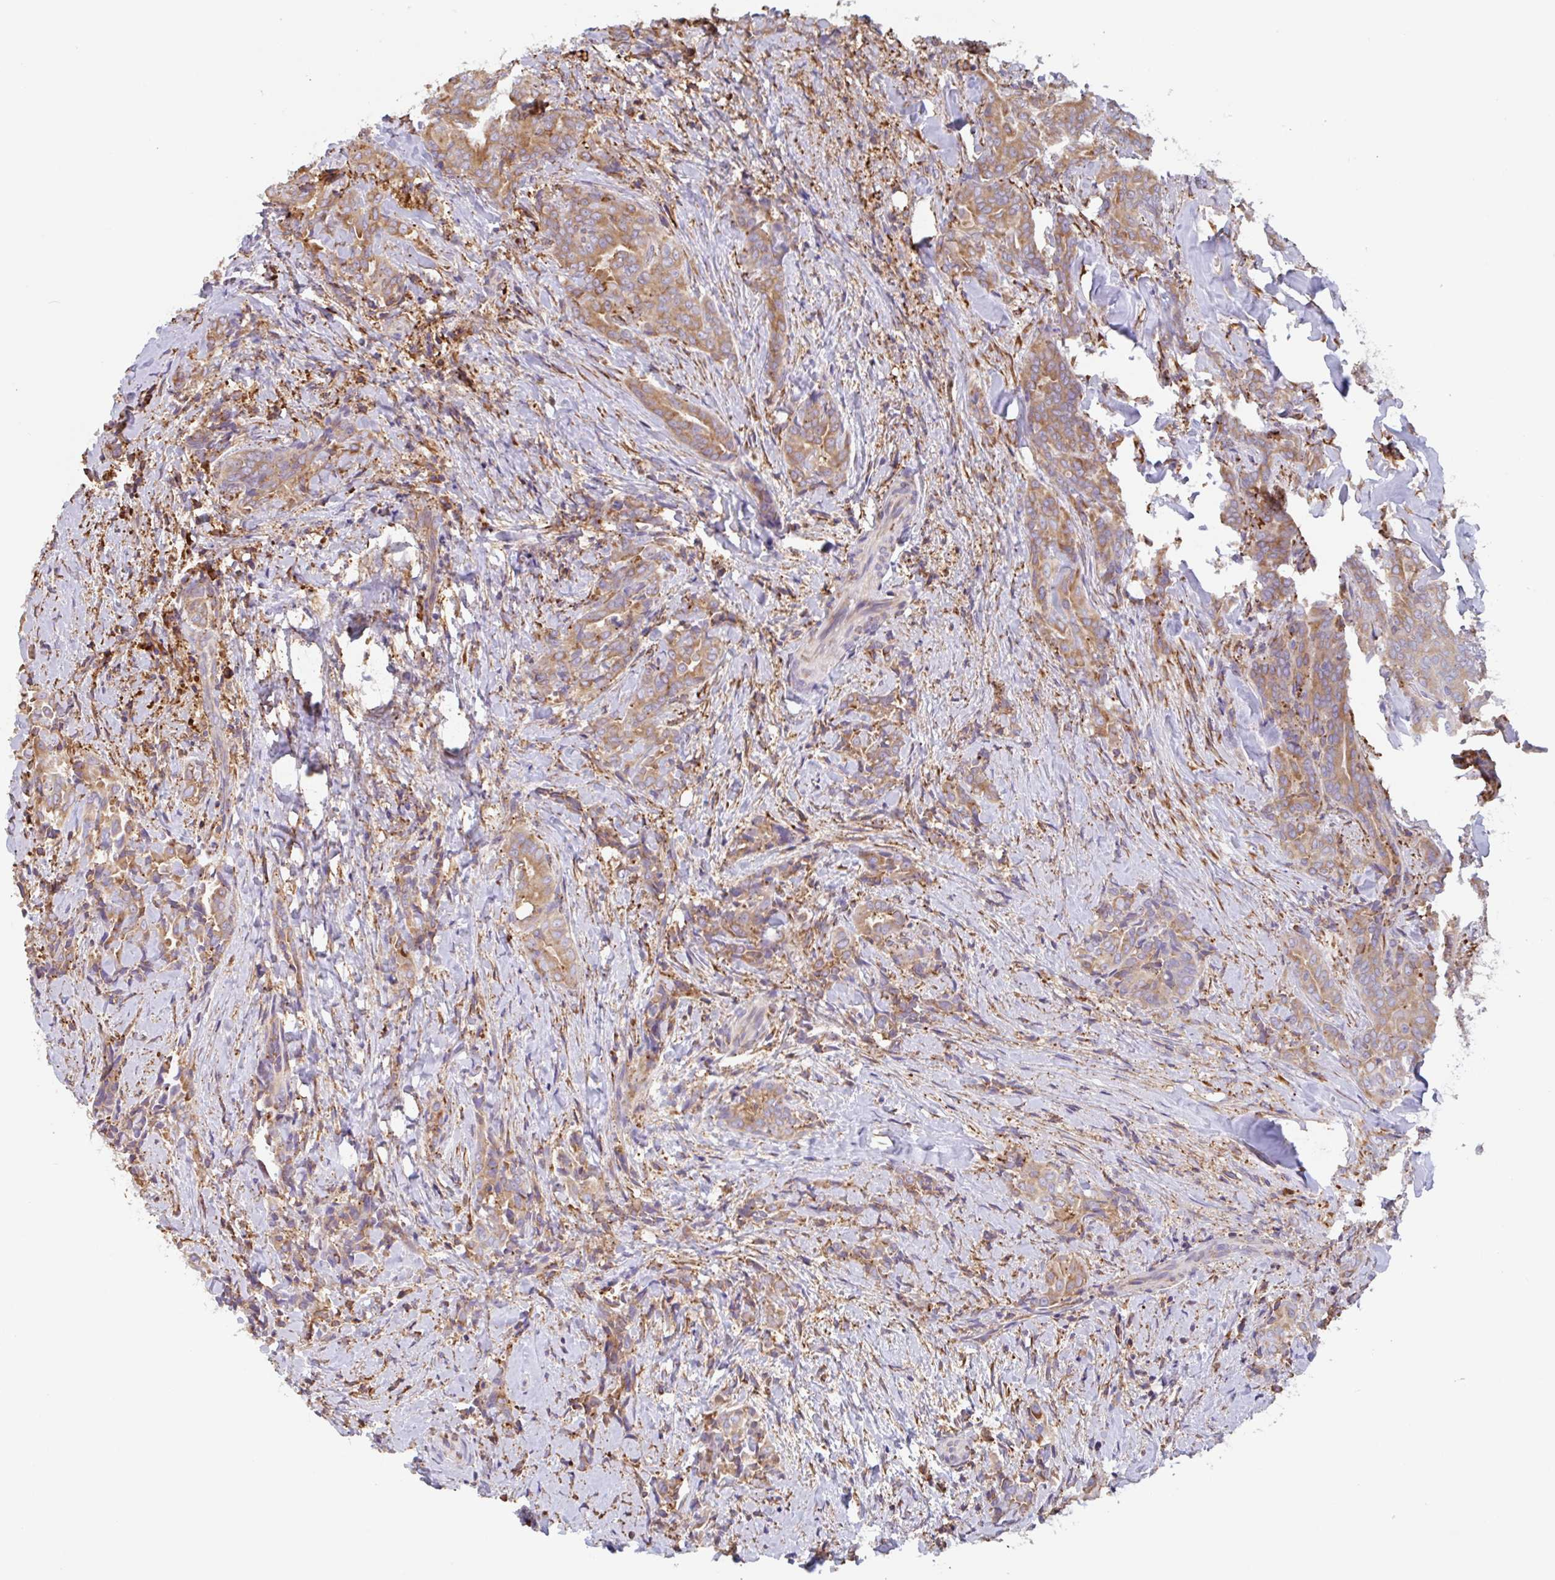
{"staining": {"intensity": "moderate", "quantity": ">75%", "location": "cytoplasmic/membranous"}, "tissue": "thyroid cancer", "cell_type": "Tumor cells", "image_type": "cancer", "snomed": [{"axis": "morphology", "description": "Papillary adenocarcinoma, NOS"}, {"axis": "topography", "description": "Thyroid gland"}], "caption": "A medium amount of moderate cytoplasmic/membranous staining is appreciated in approximately >75% of tumor cells in thyroid cancer tissue.", "gene": "DOK4", "patient": {"sex": "male", "age": 61}}